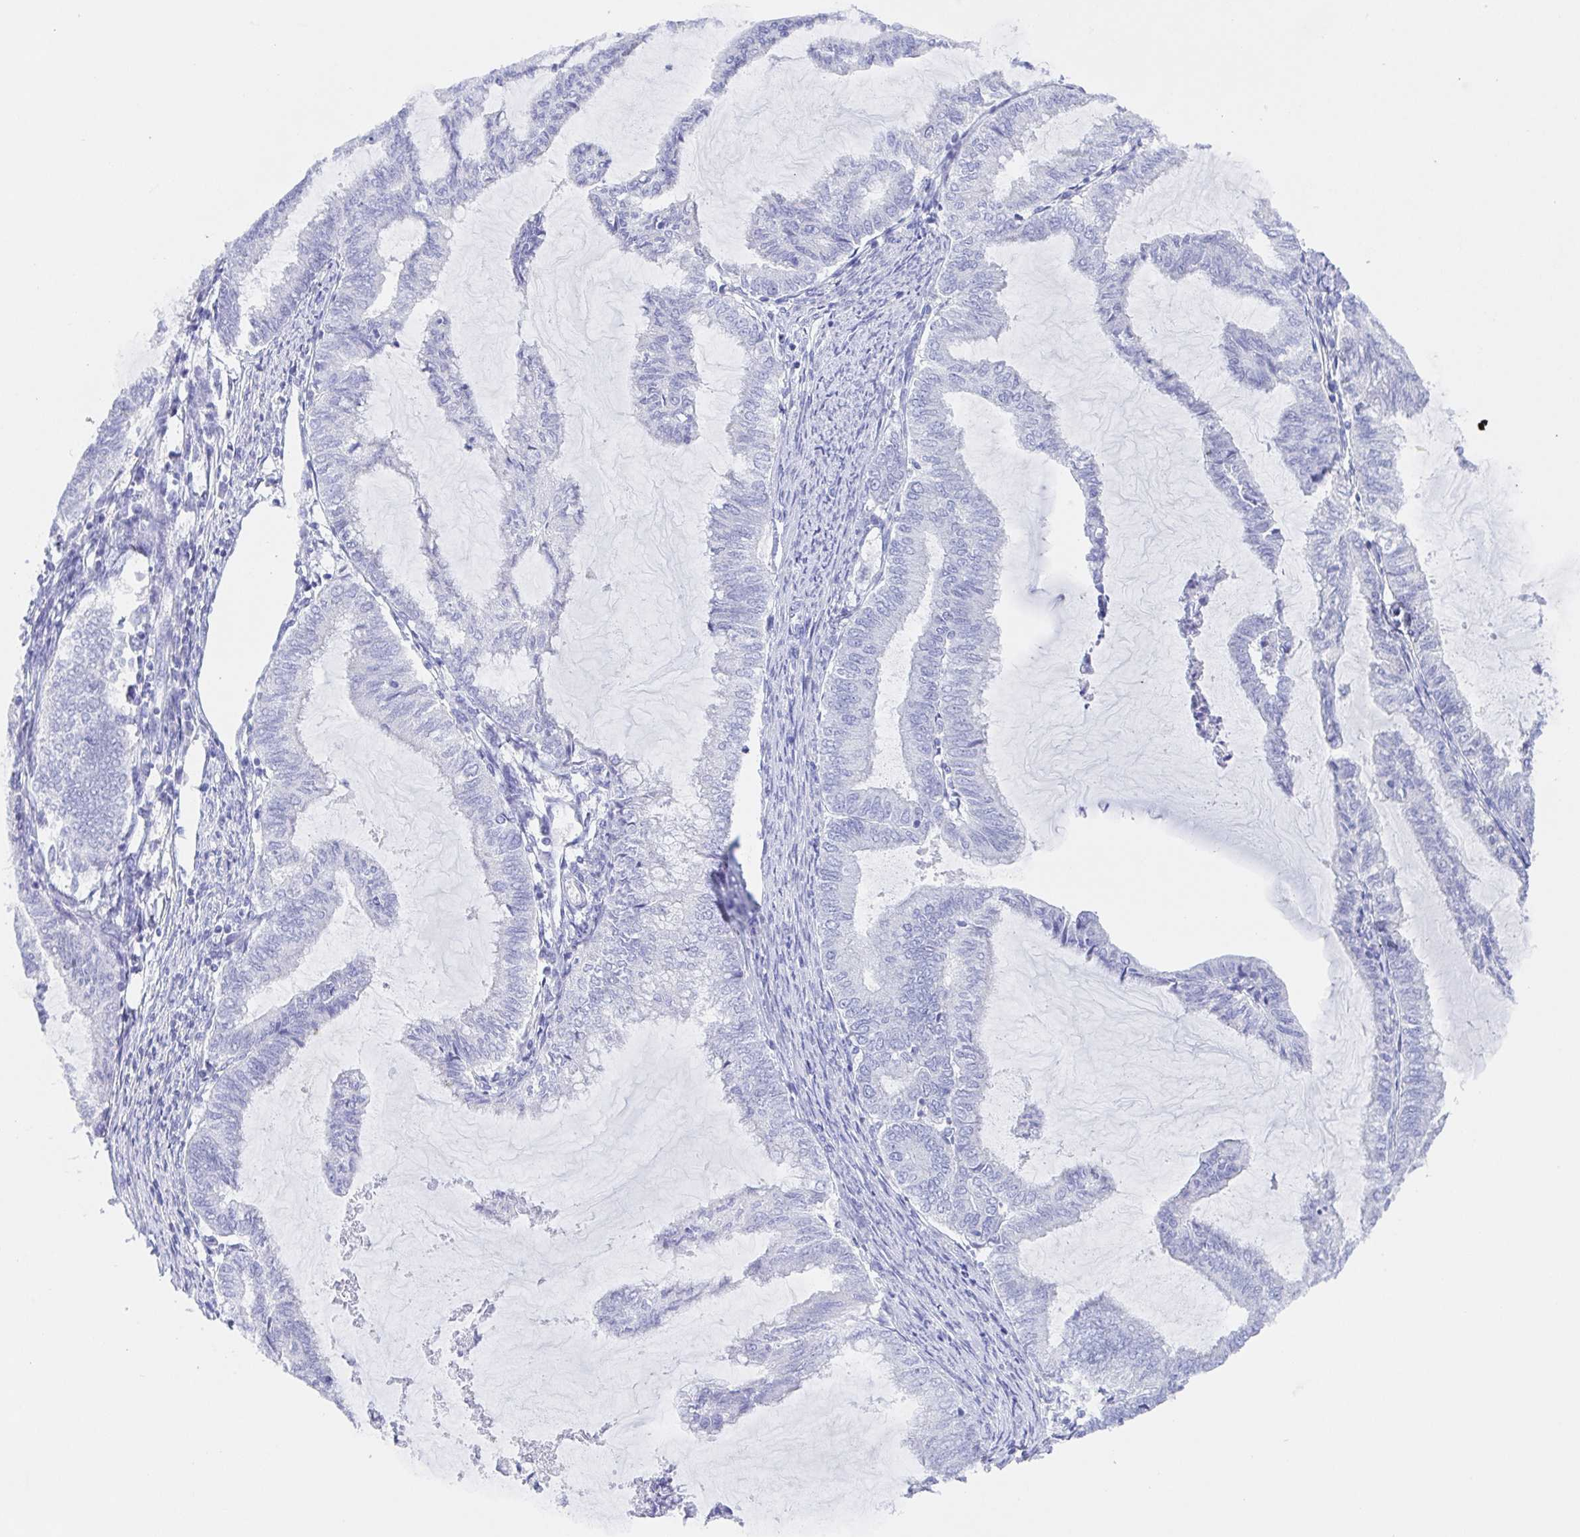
{"staining": {"intensity": "negative", "quantity": "none", "location": "none"}, "tissue": "endometrial cancer", "cell_type": "Tumor cells", "image_type": "cancer", "snomed": [{"axis": "morphology", "description": "Adenocarcinoma, NOS"}, {"axis": "topography", "description": "Endometrium"}], "caption": "Adenocarcinoma (endometrial) was stained to show a protein in brown. There is no significant staining in tumor cells.", "gene": "MUCL3", "patient": {"sex": "female", "age": 79}}